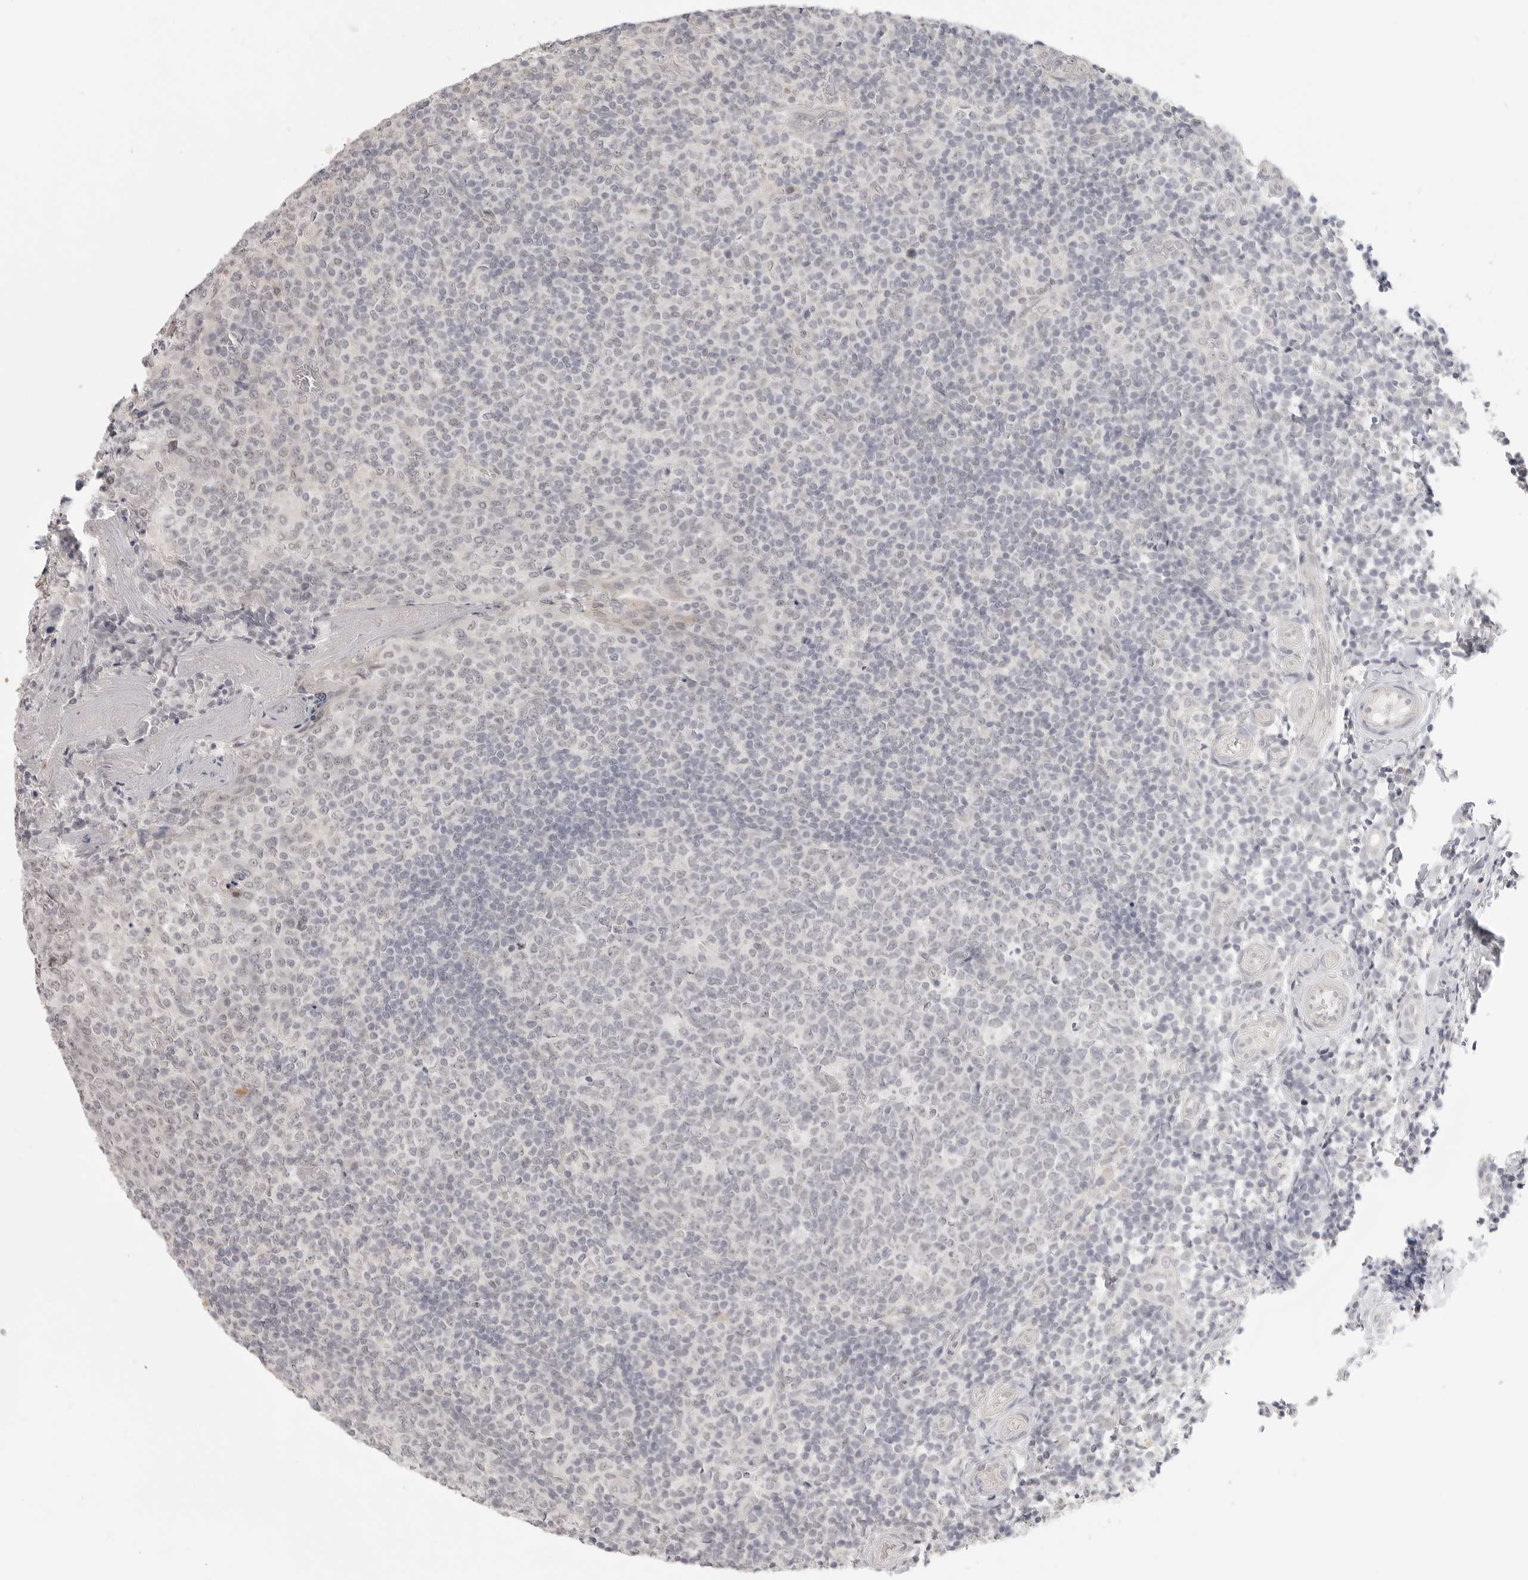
{"staining": {"intensity": "negative", "quantity": "none", "location": "none"}, "tissue": "tonsil", "cell_type": "Germinal center cells", "image_type": "normal", "snomed": [{"axis": "morphology", "description": "Normal tissue, NOS"}, {"axis": "topography", "description": "Tonsil"}], "caption": "High power microscopy micrograph of an immunohistochemistry (IHC) histopathology image of normal tonsil, revealing no significant positivity in germinal center cells. Nuclei are stained in blue.", "gene": "KLK11", "patient": {"sex": "female", "age": 19}}